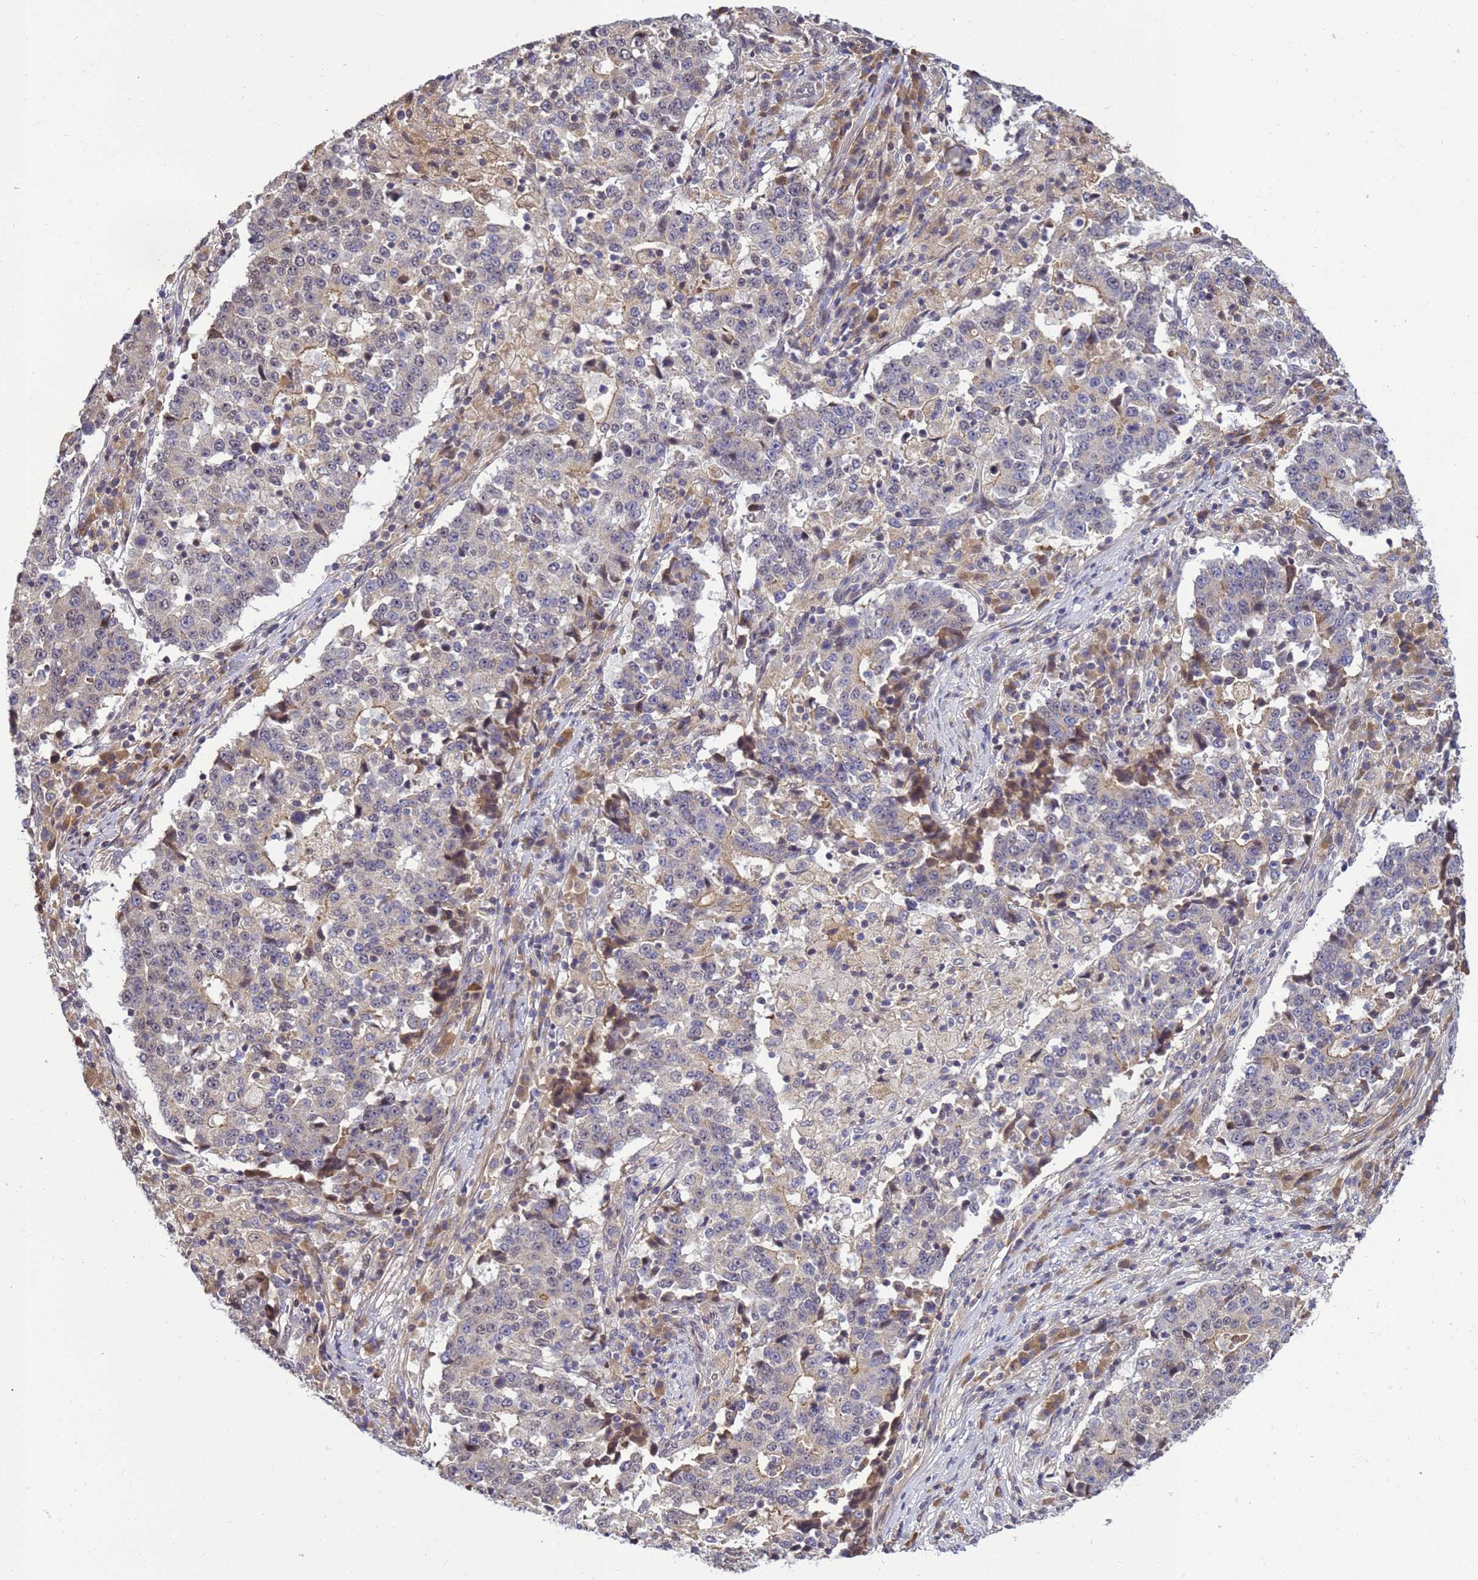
{"staining": {"intensity": "negative", "quantity": "none", "location": "none"}, "tissue": "stomach cancer", "cell_type": "Tumor cells", "image_type": "cancer", "snomed": [{"axis": "morphology", "description": "Adenocarcinoma, NOS"}, {"axis": "topography", "description": "Stomach"}], "caption": "Tumor cells show no significant positivity in stomach cancer (adenocarcinoma).", "gene": "TMEM74B", "patient": {"sex": "male", "age": 59}}